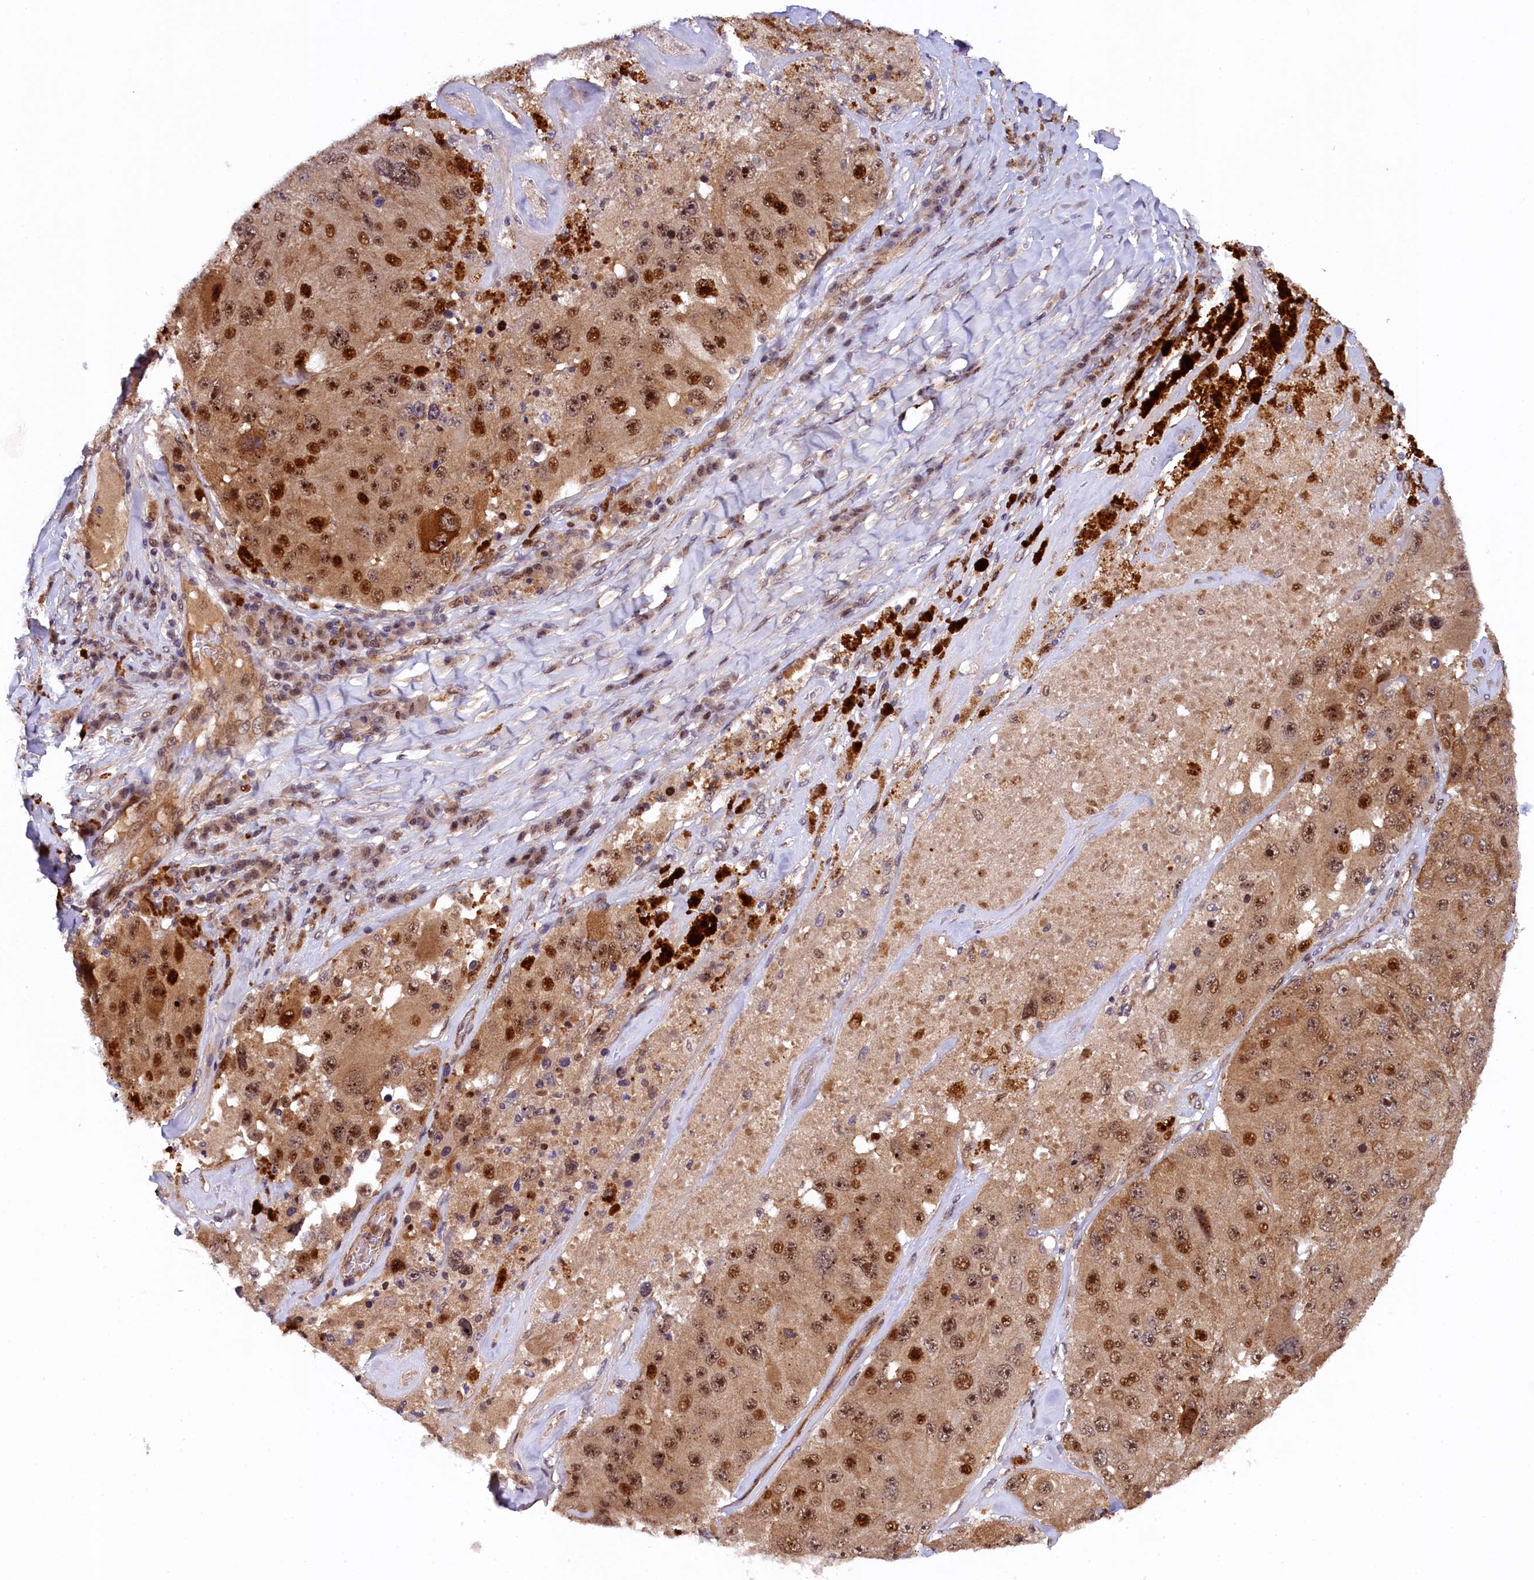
{"staining": {"intensity": "moderate", "quantity": ">75%", "location": "cytoplasmic/membranous,nuclear"}, "tissue": "melanoma", "cell_type": "Tumor cells", "image_type": "cancer", "snomed": [{"axis": "morphology", "description": "Malignant melanoma, Metastatic site"}, {"axis": "topography", "description": "Lymph node"}], "caption": "Moderate cytoplasmic/membranous and nuclear protein staining is seen in about >75% of tumor cells in malignant melanoma (metastatic site).", "gene": "ARL14EP", "patient": {"sex": "male", "age": 62}}